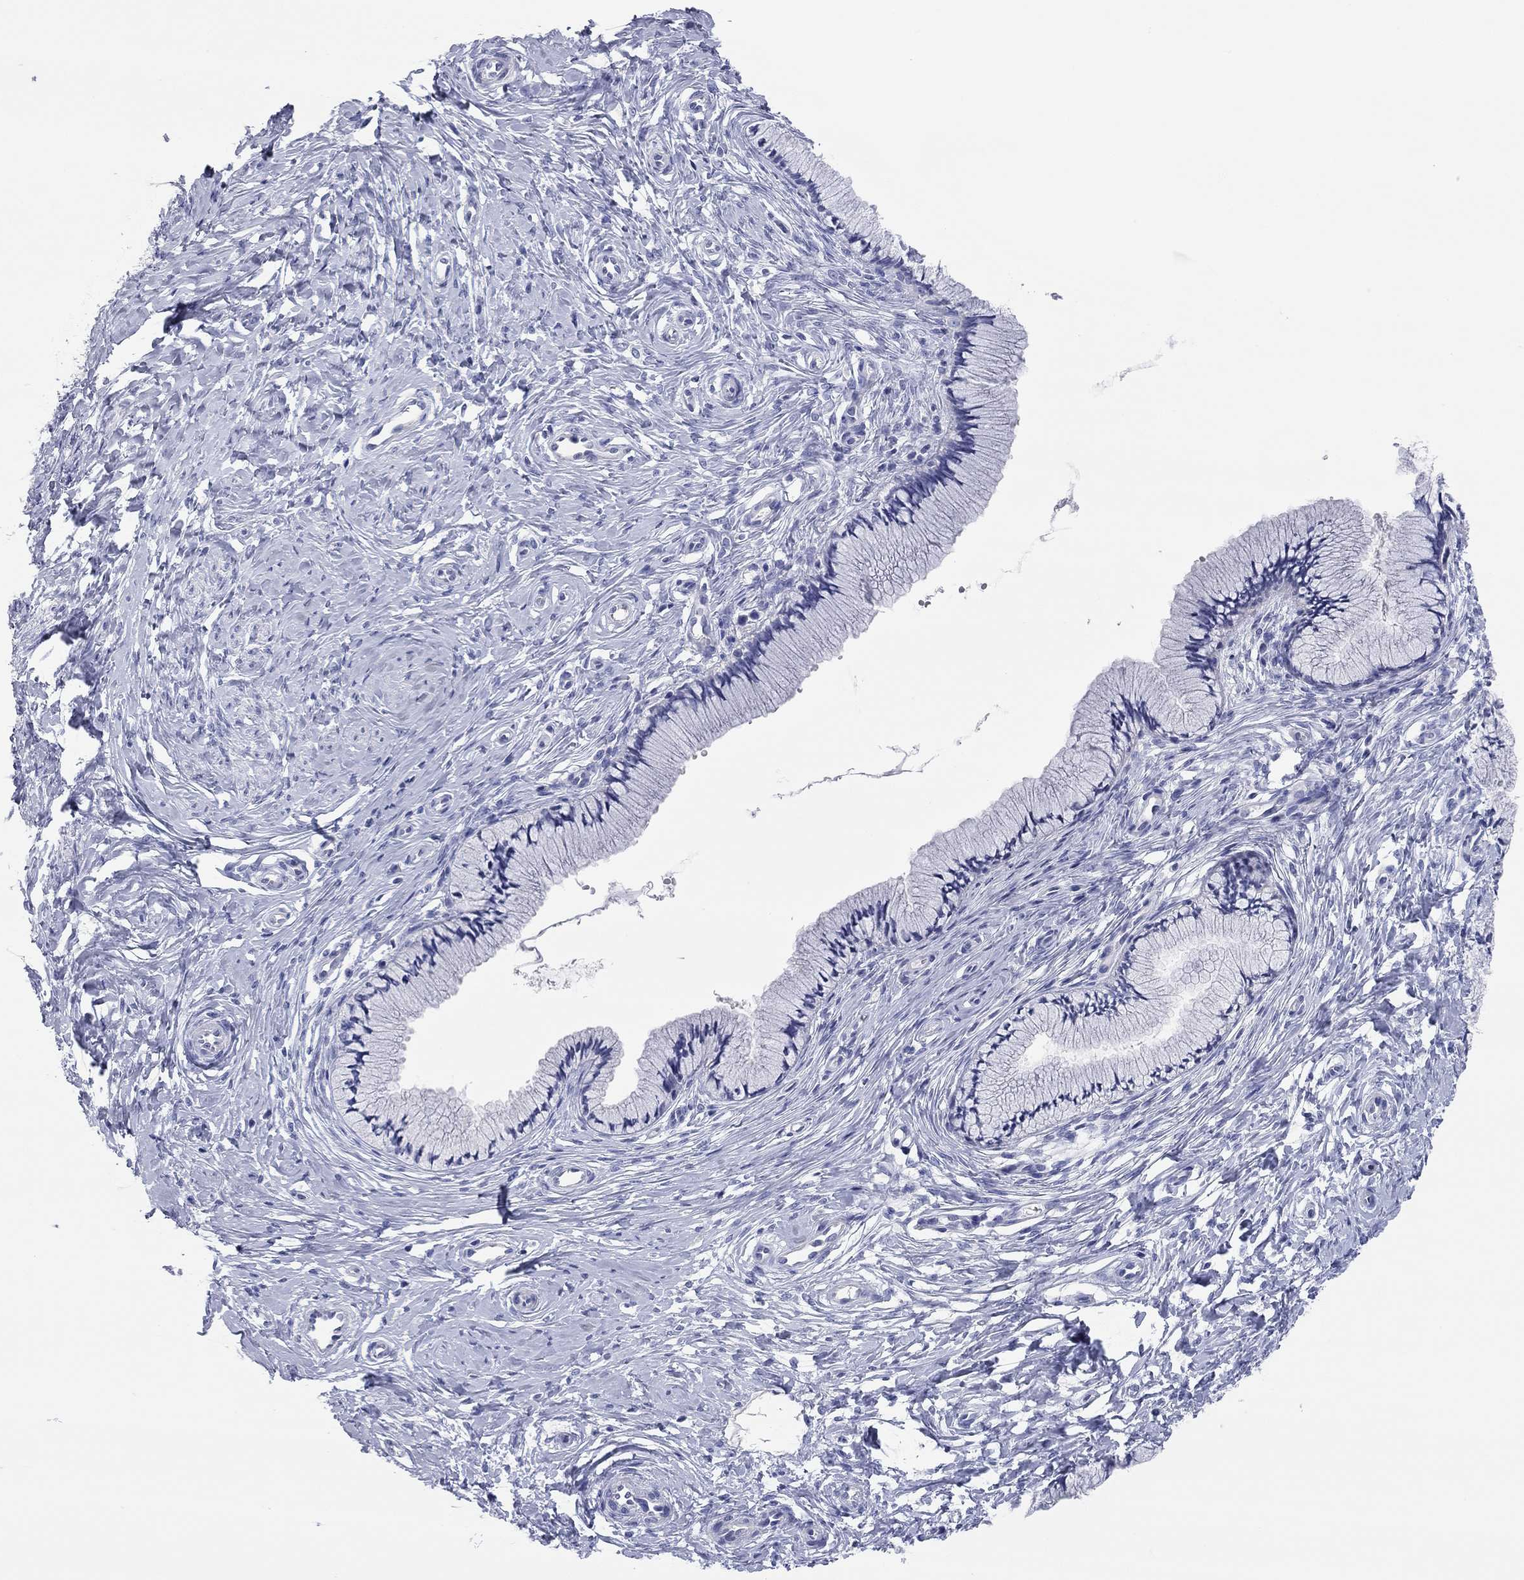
{"staining": {"intensity": "negative", "quantity": "none", "location": "none"}, "tissue": "cervix", "cell_type": "Glandular cells", "image_type": "normal", "snomed": [{"axis": "morphology", "description": "Normal tissue, NOS"}, {"axis": "topography", "description": "Cervix"}], "caption": "Cervix stained for a protein using immunohistochemistry (IHC) displays no expression glandular cells.", "gene": "ENSG00000269035", "patient": {"sex": "female", "age": 37}}